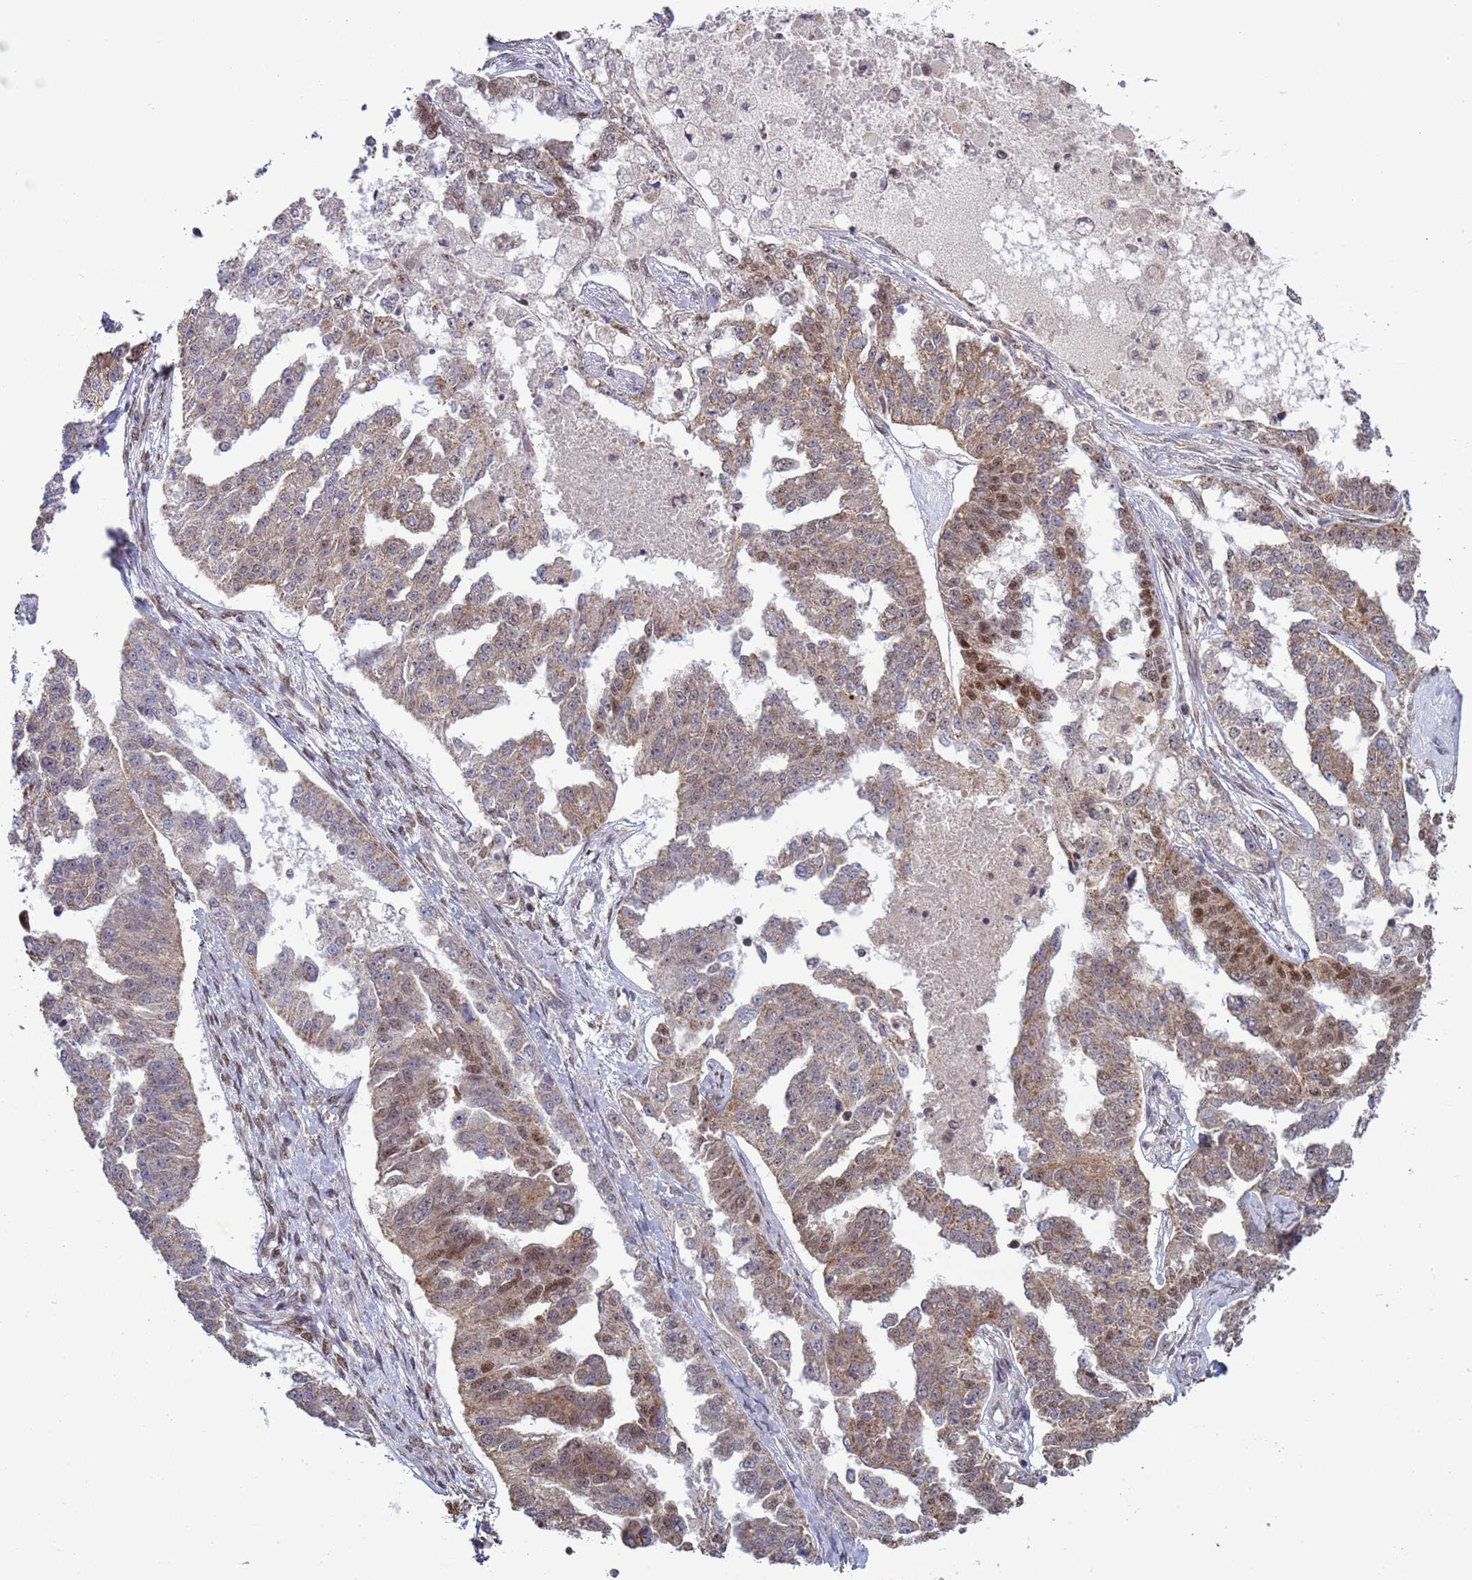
{"staining": {"intensity": "moderate", "quantity": ">75%", "location": "cytoplasmic/membranous,nuclear"}, "tissue": "ovarian cancer", "cell_type": "Tumor cells", "image_type": "cancer", "snomed": [{"axis": "morphology", "description": "Cystadenocarcinoma, serous, NOS"}, {"axis": "topography", "description": "Ovary"}], "caption": "The immunohistochemical stain highlights moderate cytoplasmic/membranous and nuclear positivity in tumor cells of serous cystadenocarcinoma (ovarian) tissue.", "gene": "RCOR2", "patient": {"sex": "female", "age": 58}}